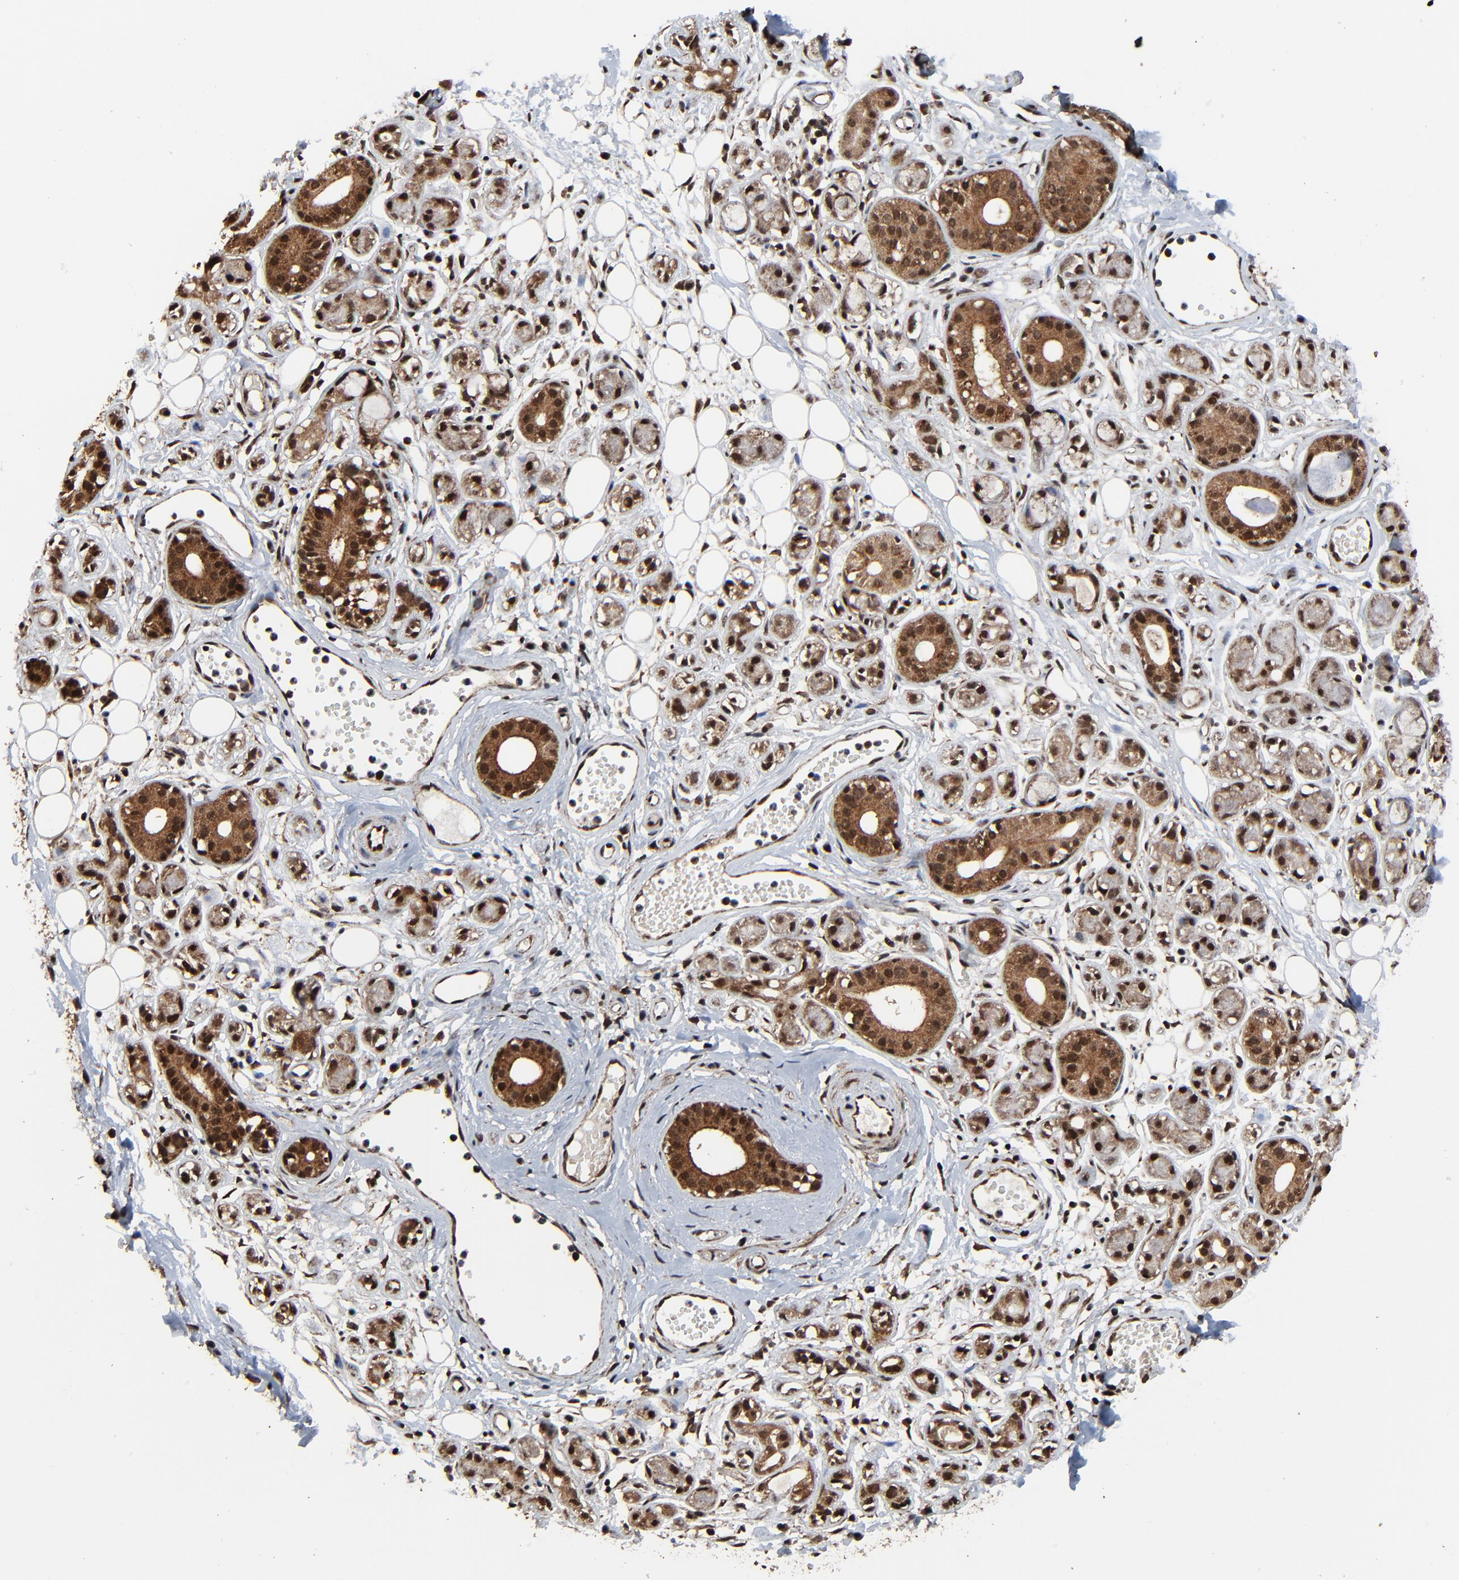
{"staining": {"intensity": "moderate", "quantity": ">75%", "location": "cytoplasmic/membranous,nuclear"}, "tissue": "salivary gland", "cell_type": "Glandular cells", "image_type": "normal", "snomed": [{"axis": "morphology", "description": "Normal tissue, NOS"}, {"axis": "topography", "description": "Salivary gland"}], "caption": "Normal salivary gland was stained to show a protein in brown. There is medium levels of moderate cytoplasmic/membranous,nuclear staining in approximately >75% of glandular cells.", "gene": "RHOJ", "patient": {"sex": "male", "age": 54}}